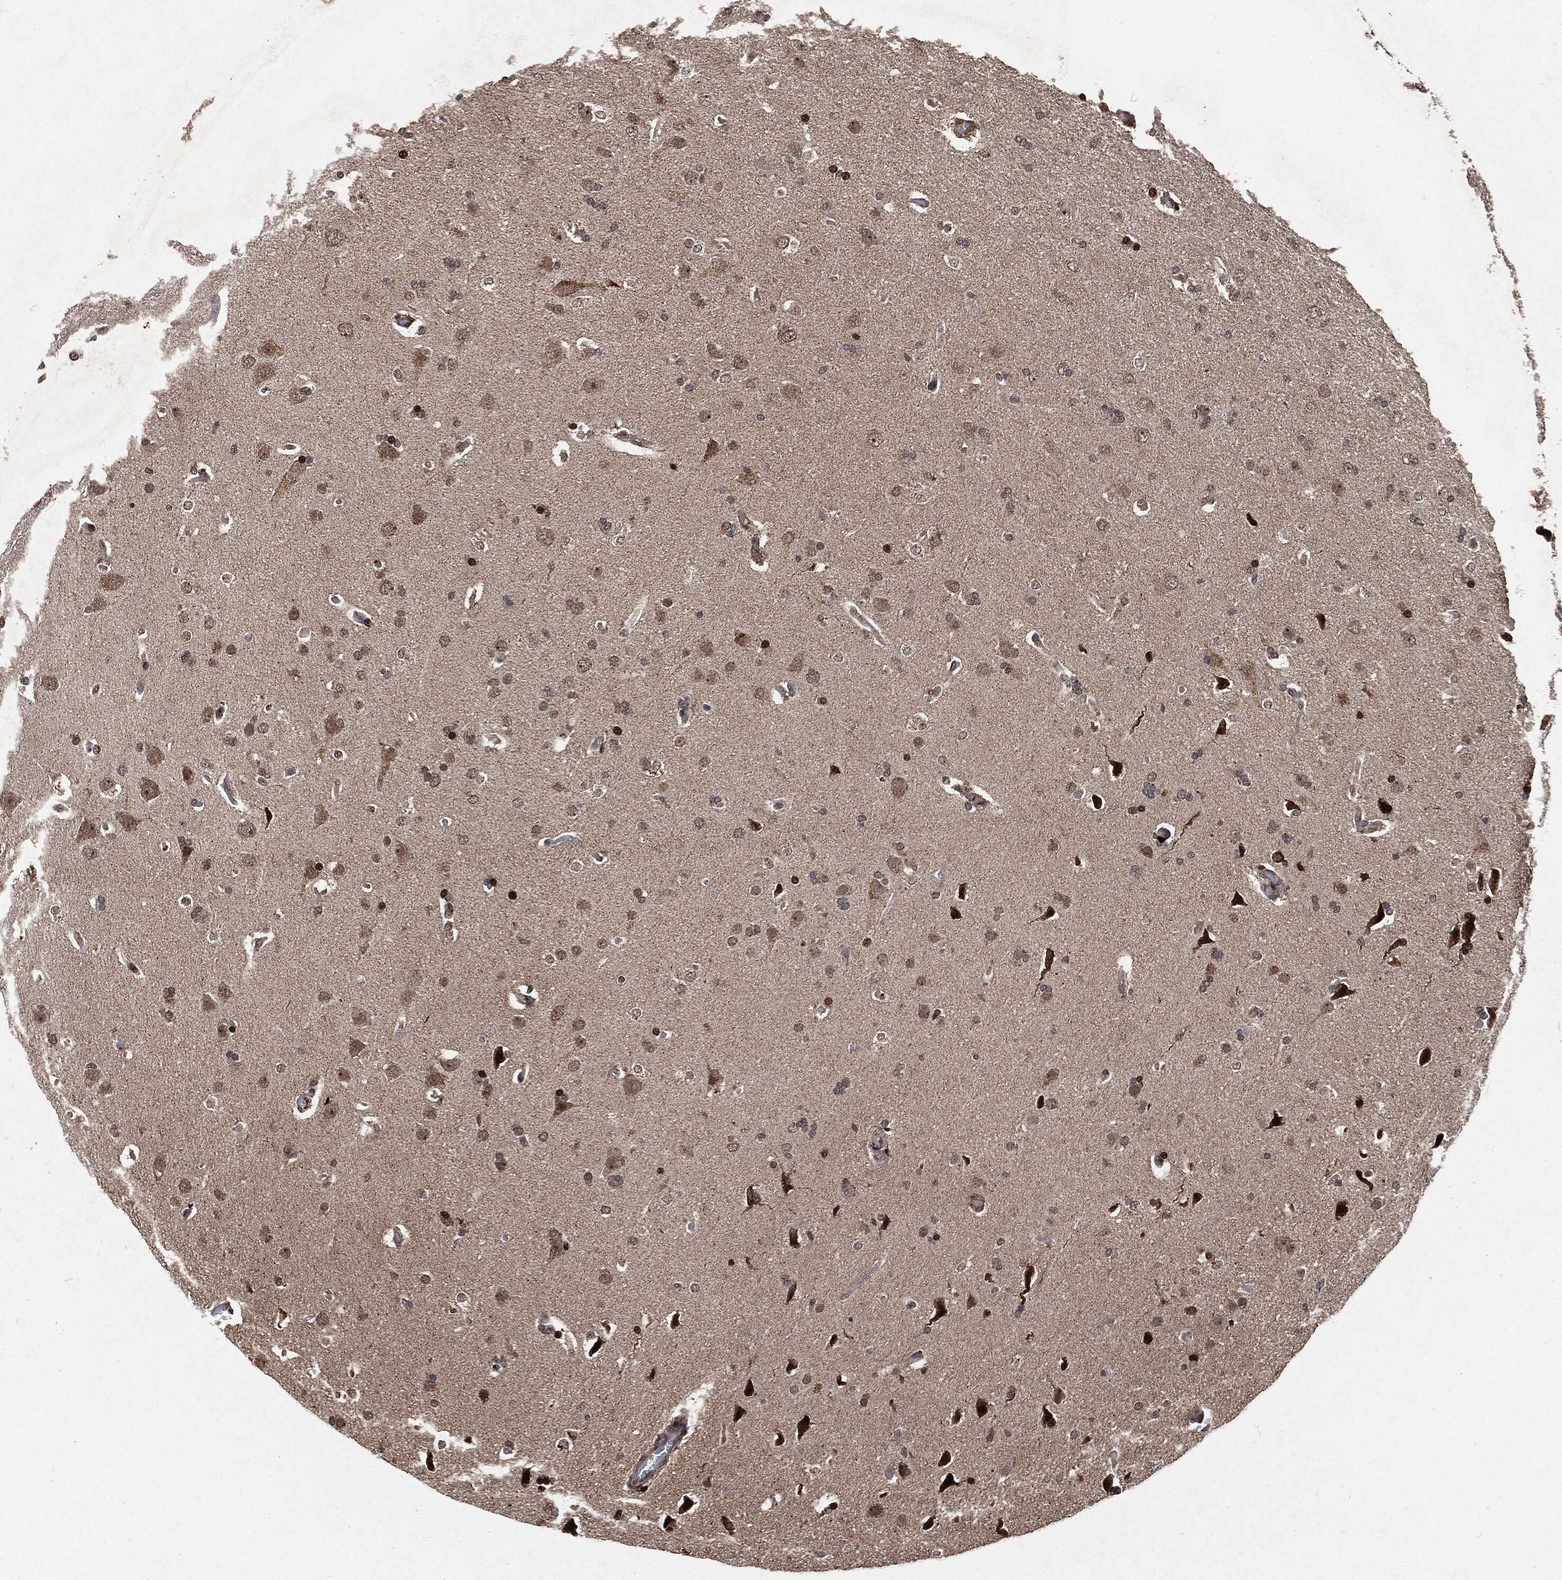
{"staining": {"intensity": "strong", "quantity": "<25%", "location": "nuclear"}, "tissue": "glioma", "cell_type": "Tumor cells", "image_type": "cancer", "snomed": [{"axis": "morphology", "description": "Glioma, malignant, High grade"}, {"axis": "topography", "description": "Cerebral cortex"}], "caption": "High-power microscopy captured an immunohistochemistry image of glioma, revealing strong nuclear expression in about <25% of tumor cells. The staining was performed using DAB (3,3'-diaminobenzidine), with brown indicating positive protein expression. Nuclei are stained blue with hematoxylin.", "gene": "SNAI1", "patient": {"sex": "male", "age": 70}}